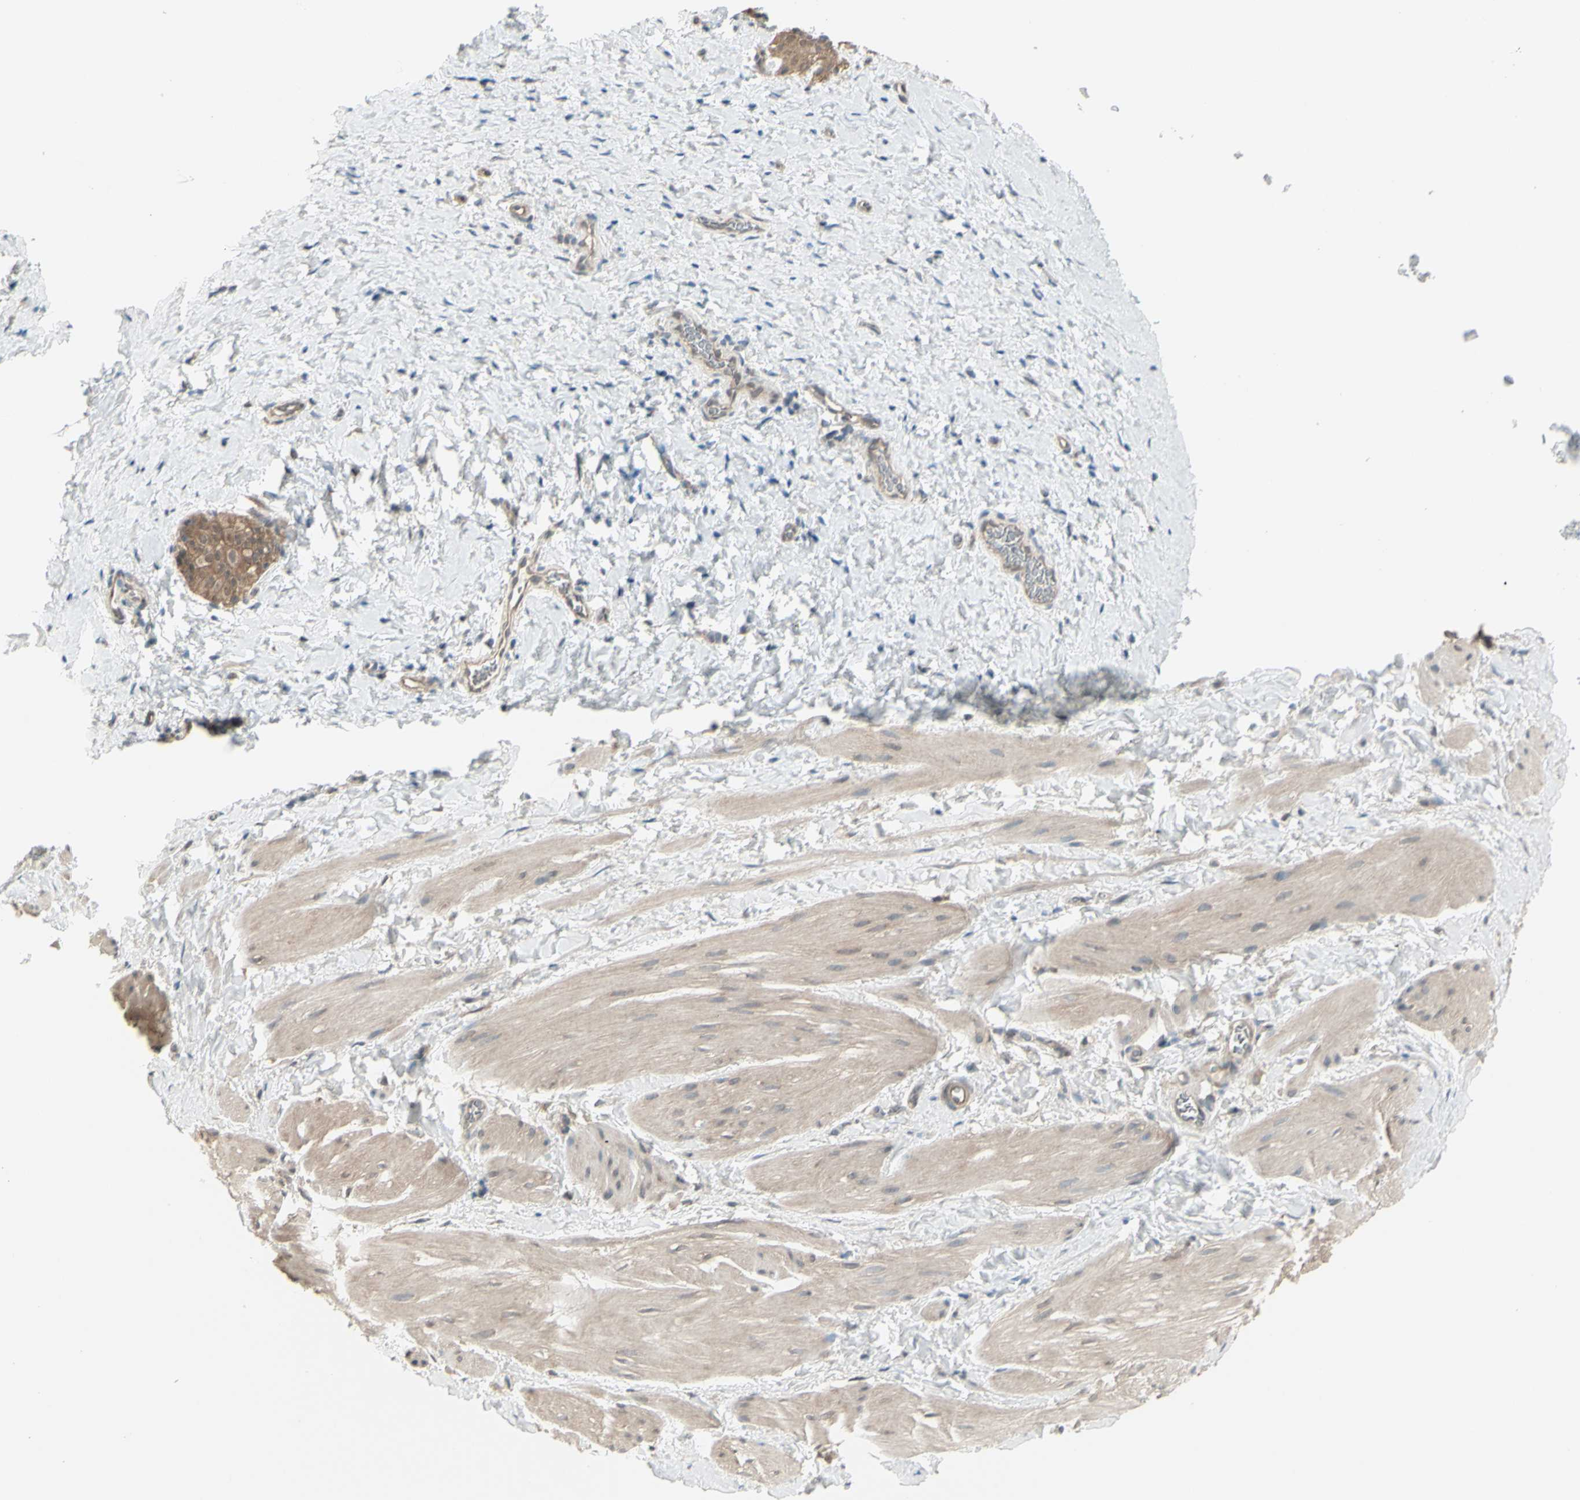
{"staining": {"intensity": "weak", "quantity": "25%-75%", "location": "cytoplasmic/membranous"}, "tissue": "smooth muscle", "cell_type": "Smooth muscle cells", "image_type": "normal", "snomed": [{"axis": "morphology", "description": "Normal tissue, NOS"}, {"axis": "topography", "description": "Smooth muscle"}], "caption": "Smooth muscle cells exhibit low levels of weak cytoplasmic/membranous expression in approximately 25%-75% of cells in unremarkable human smooth muscle. (DAB = brown stain, brightfield microscopy at high magnification).", "gene": "NAXD", "patient": {"sex": "male", "age": 16}}